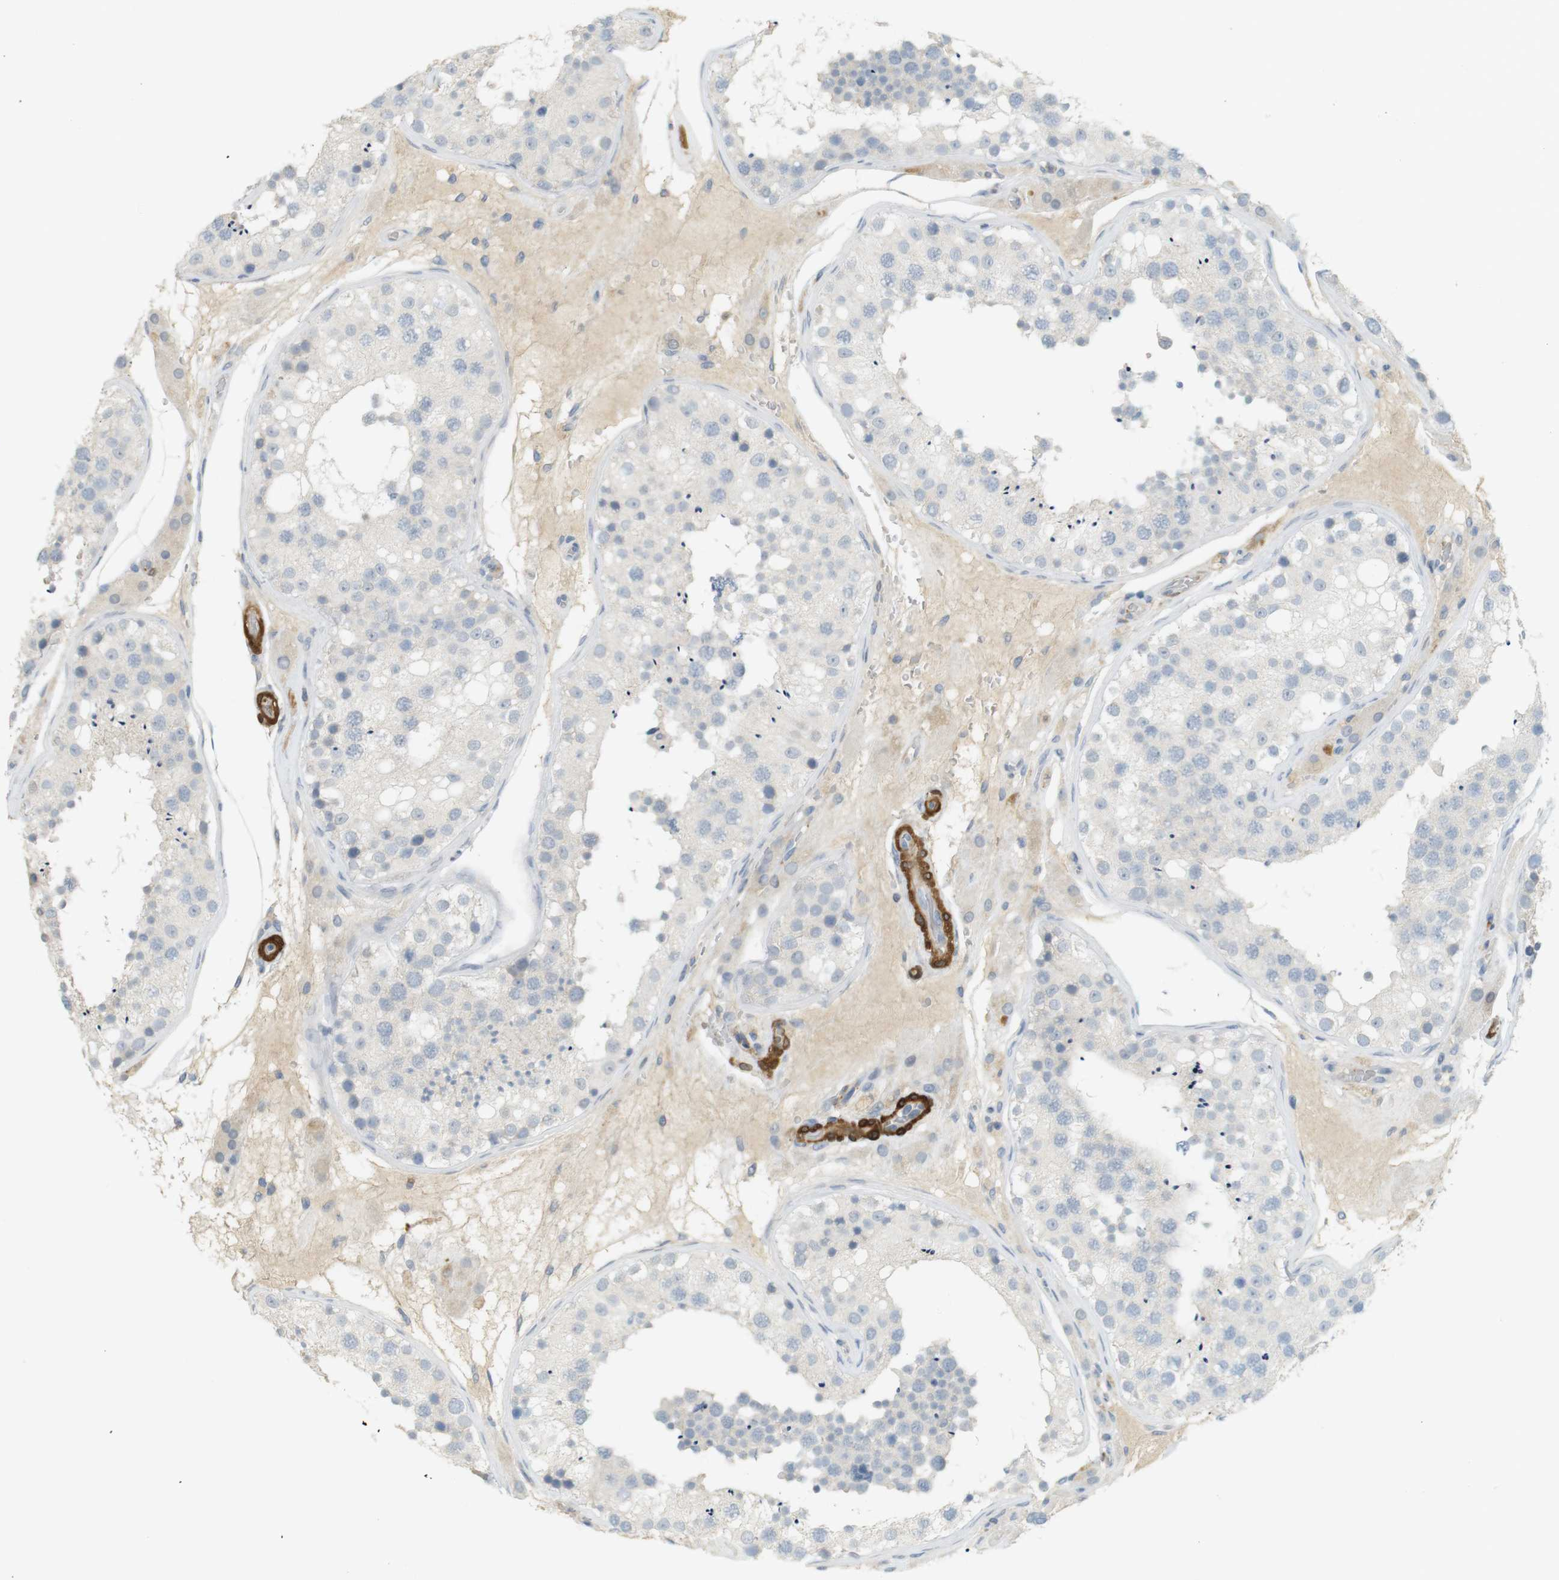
{"staining": {"intensity": "weak", "quantity": "<25%", "location": "cytoplasmic/membranous"}, "tissue": "testis", "cell_type": "Cells in seminiferous ducts", "image_type": "normal", "snomed": [{"axis": "morphology", "description": "Normal tissue, NOS"}, {"axis": "topography", "description": "Testis"}], "caption": "Benign testis was stained to show a protein in brown. There is no significant expression in cells in seminiferous ducts.", "gene": "PDE3A", "patient": {"sex": "male", "age": 26}}